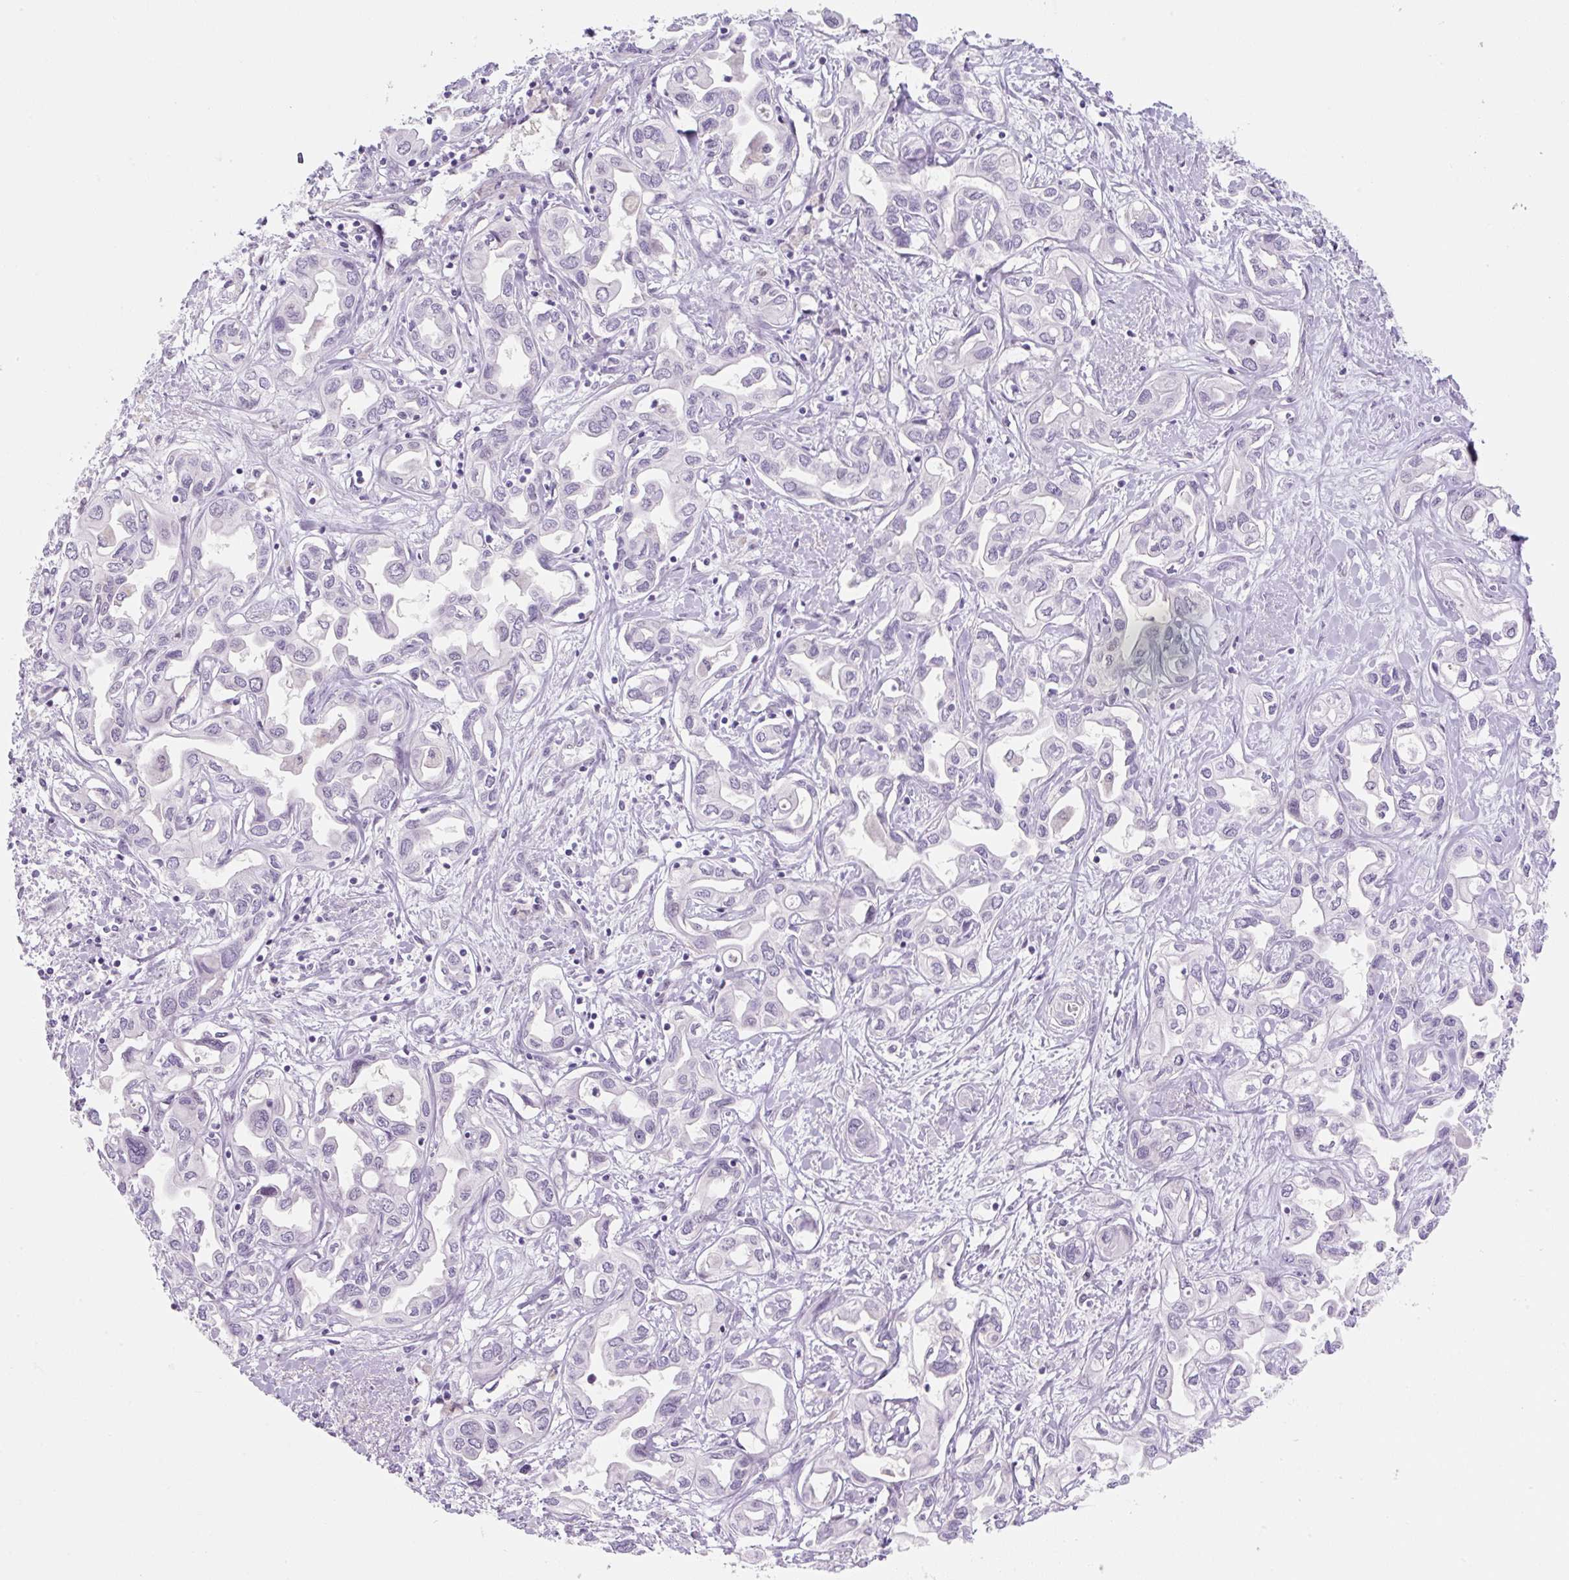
{"staining": {"intensity": "negative", "quantity": "none", "location": "none"}, "tissue": "liver cancer", "cell_type": "Tumor cells", "image_type": "cancer", "snomed": [{"axis": "morphology", "description": "Cholangiocarcinoma"}, {"axis": "topography", "description": "Liver"}], "caption": "This is an IHC photomicrograph of human cholangiocarcinoma (liver). There is no staining in tumor cells.", "gene": "SYNE3", "patient": {"sex": "female", "age": 64}}